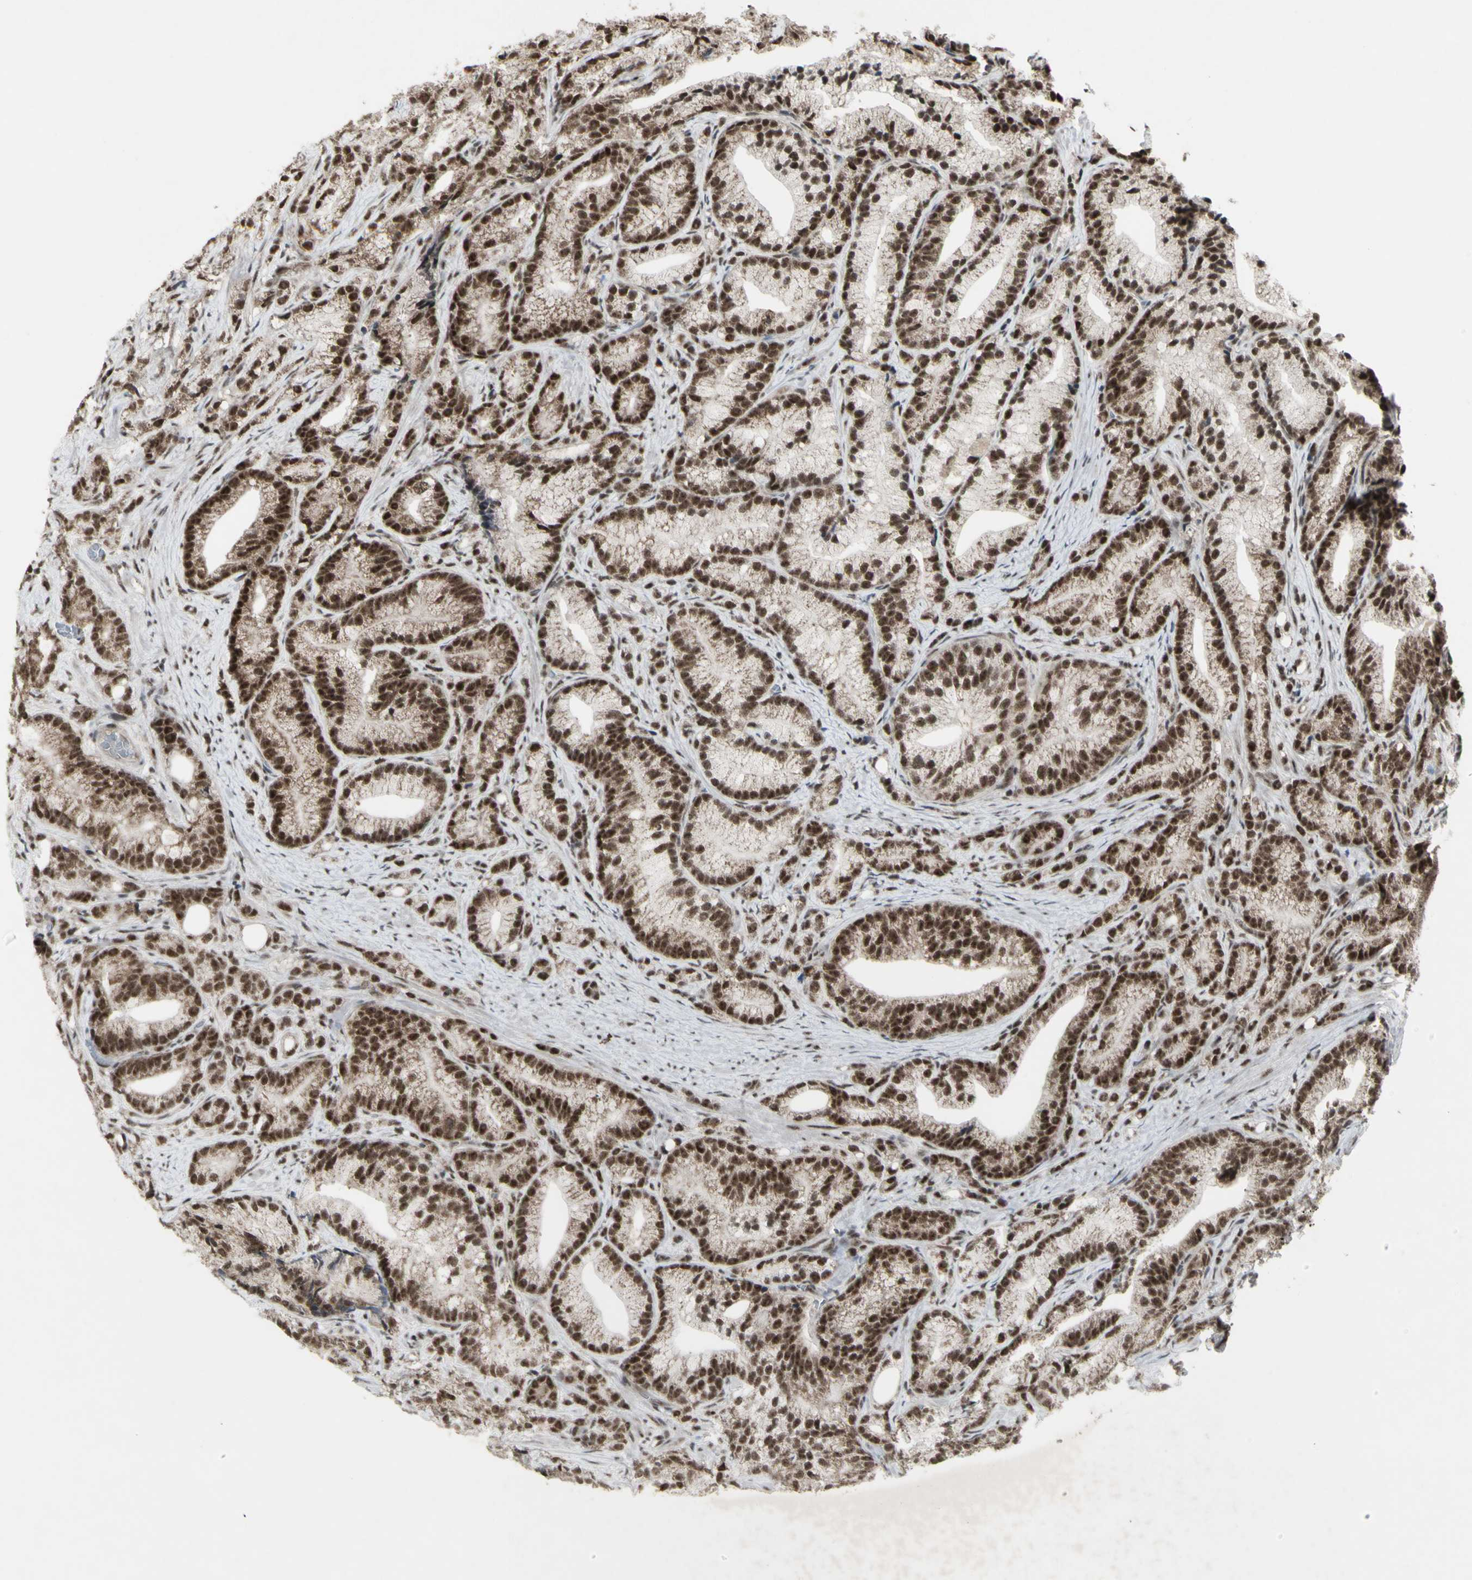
{"staining": {"intensity": "strong", "quantity": ">75%", "location": "nuclear"}, "tissue": "prostate cancer", "cell_type": "Tumor cells", "image_type": "cancer", "snomed": [{"axis": "morphology", "description": "Adenocarcinoma, Low grade"}, {"axis": "topography", "description": "Prostate"}], "caption": "Prostate adenocarcinoma (low-grade) stained with immunohistochemistry shows strong nuclear staining in about >75% of tumor cells.", "gene": "CCNT1", "patient": {"sex": "male", "age": 89}}